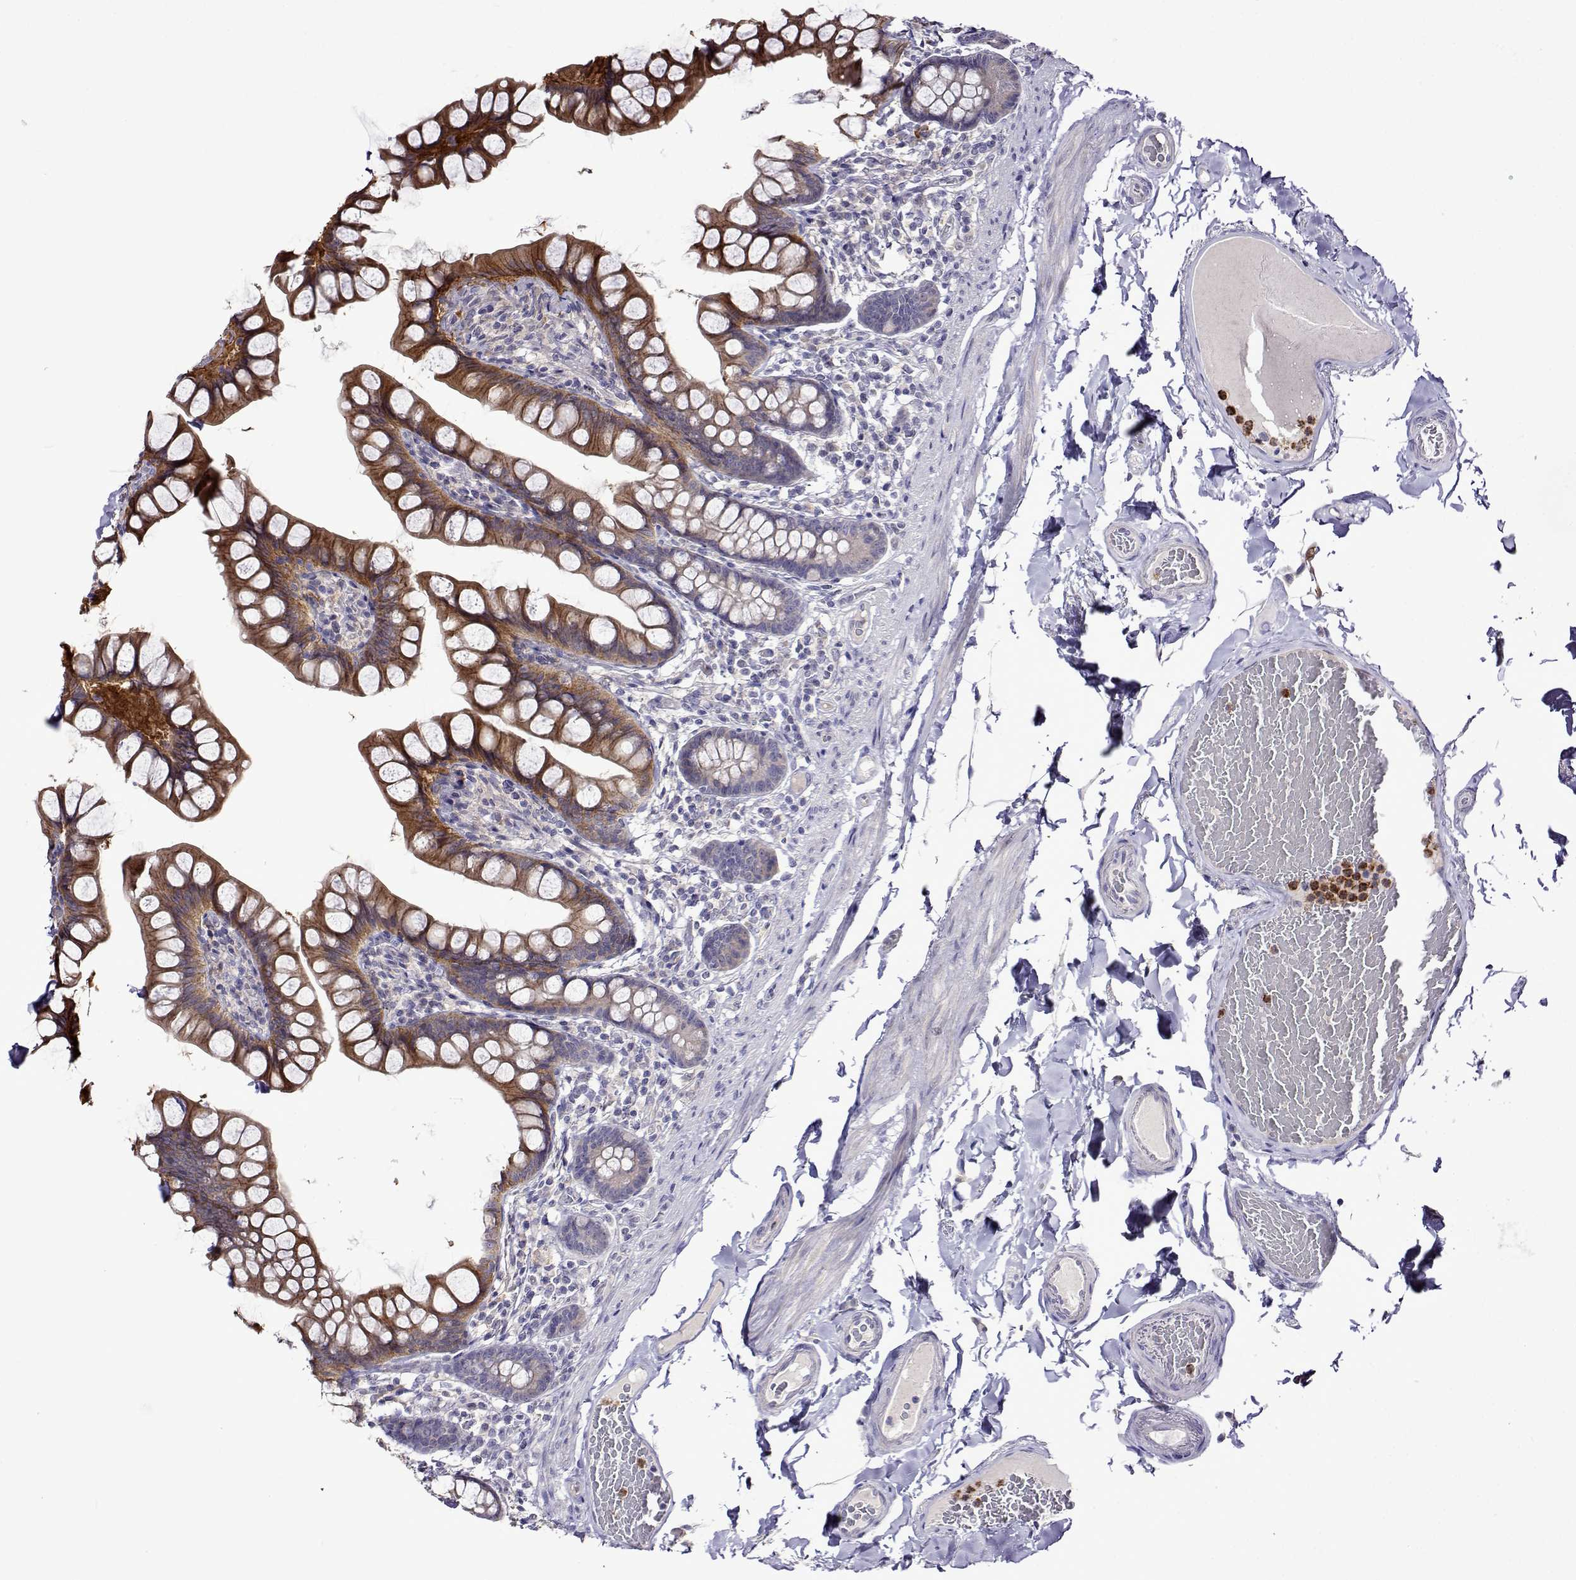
{"staining": {"intensity": "moderate", "quantity": "25%-75%", "location": "cytoplasmic/membranous"}, "tissue": "small intestine", "cell_type": "Glandular cells", "image_type": "normal", "snomed": [{"axis": "morphology", "description": "Normal tissue, NOS"}, {"axis": "topography", "description": "Small intestine"}], "caption": "This micrograph reveals immunohistochemistry (IHC) staining of benign small intestine, with medium moderate cytoplasmic/membranous expression in approximately 25%-75% of glandular cells.", "gene": "SULT2A1", "patient": {"sex": "male", "age": 70}}